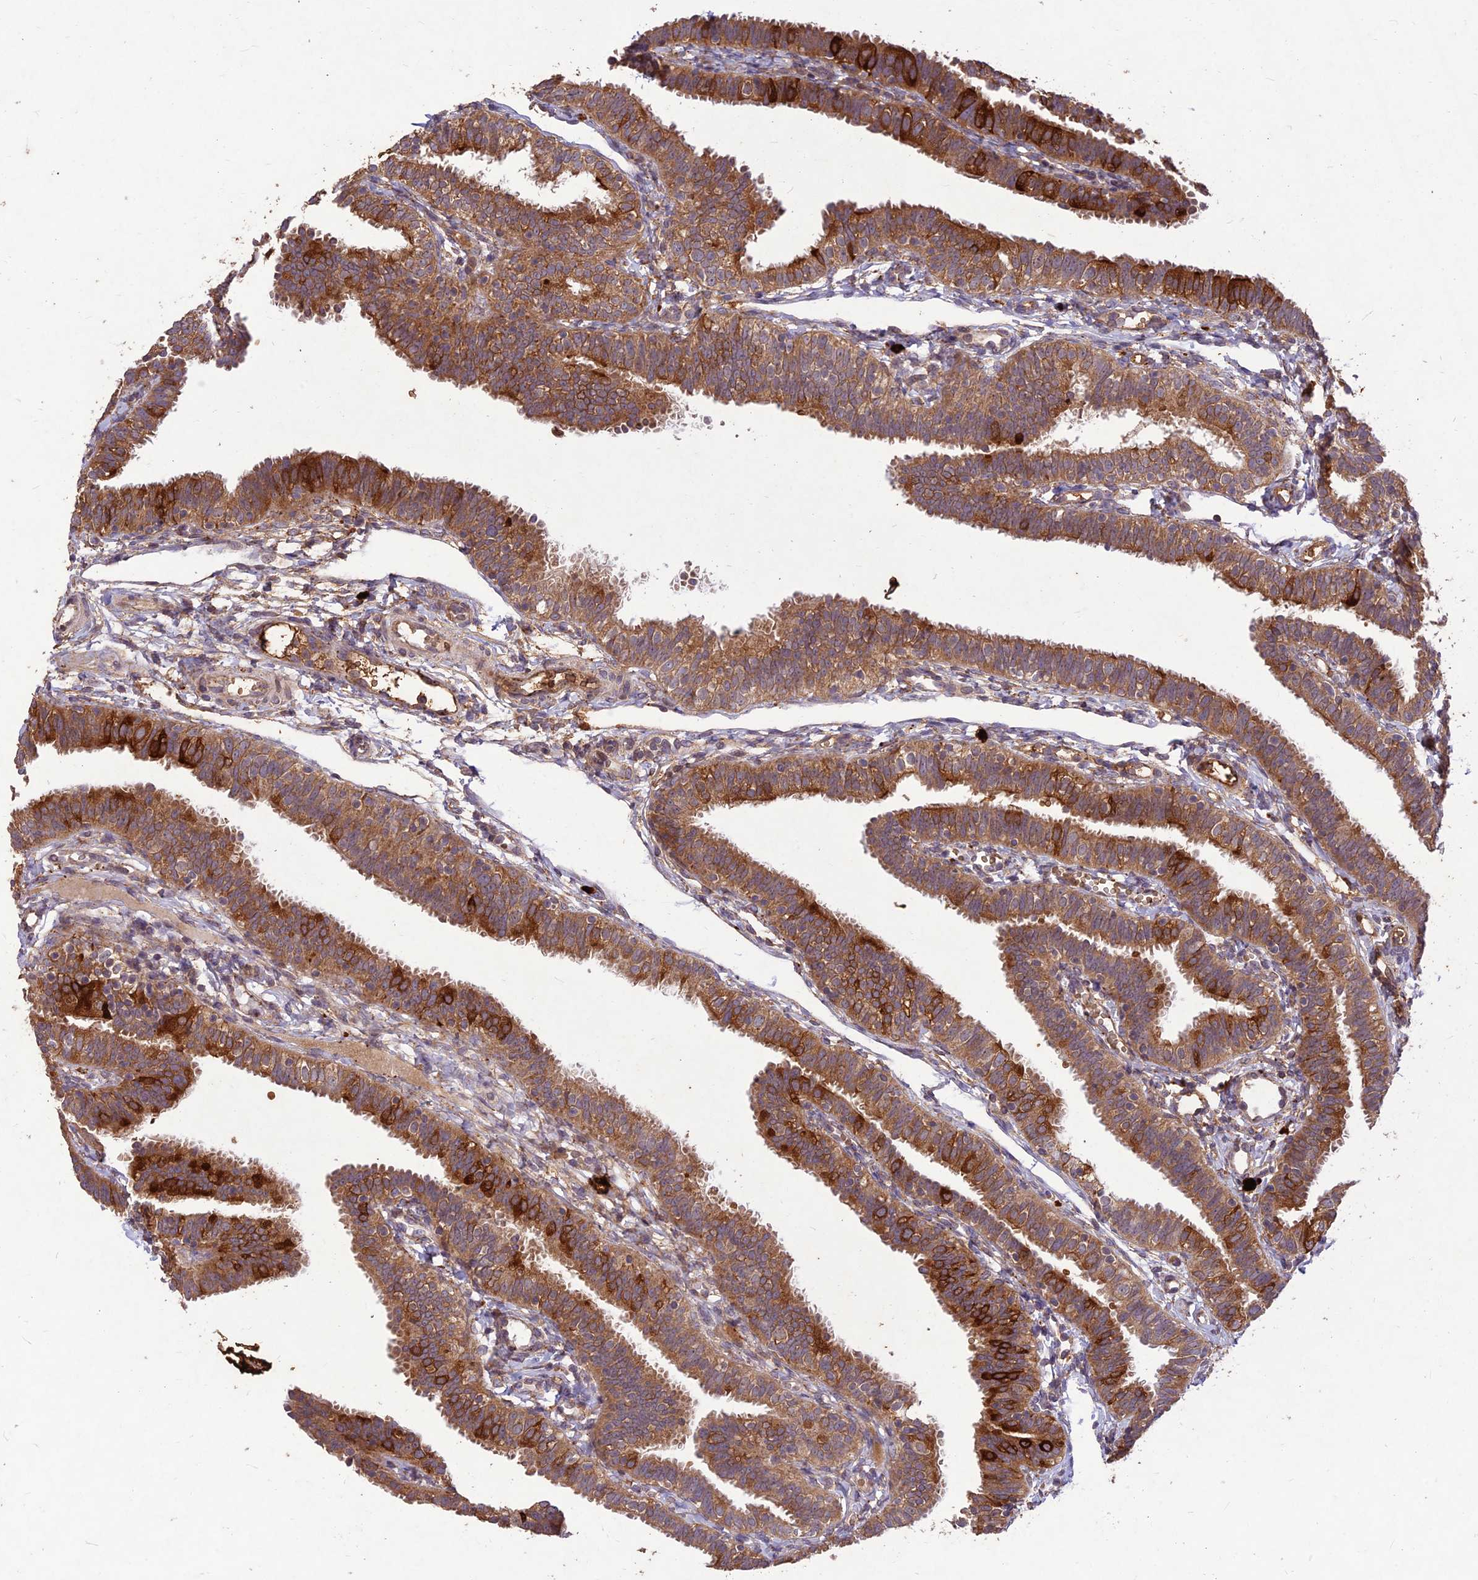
{"staining": {"intensity": "strong", "quantity": ">75%", "location": "cytoplasmic/membranous"}, "tissue": "fallopian tube", "cell_type": "Glandular cells", "image_type": "normal", "snomed": [{"axis": "morphology", "description": "Normal tissue, NOS"}, {"axis": "topography", "description": "Fallopian tube"}], "caption": "A photomicrograph of fallopian tube stained for a protein demonstrates strong cytoplasmic/membranous brown staining in glandular cells. (brown staining indicates protein expression, while blue staining denotes nuclei).", "gene": "PPP1R11", "patient": {"sex": "female", "age": 35}}